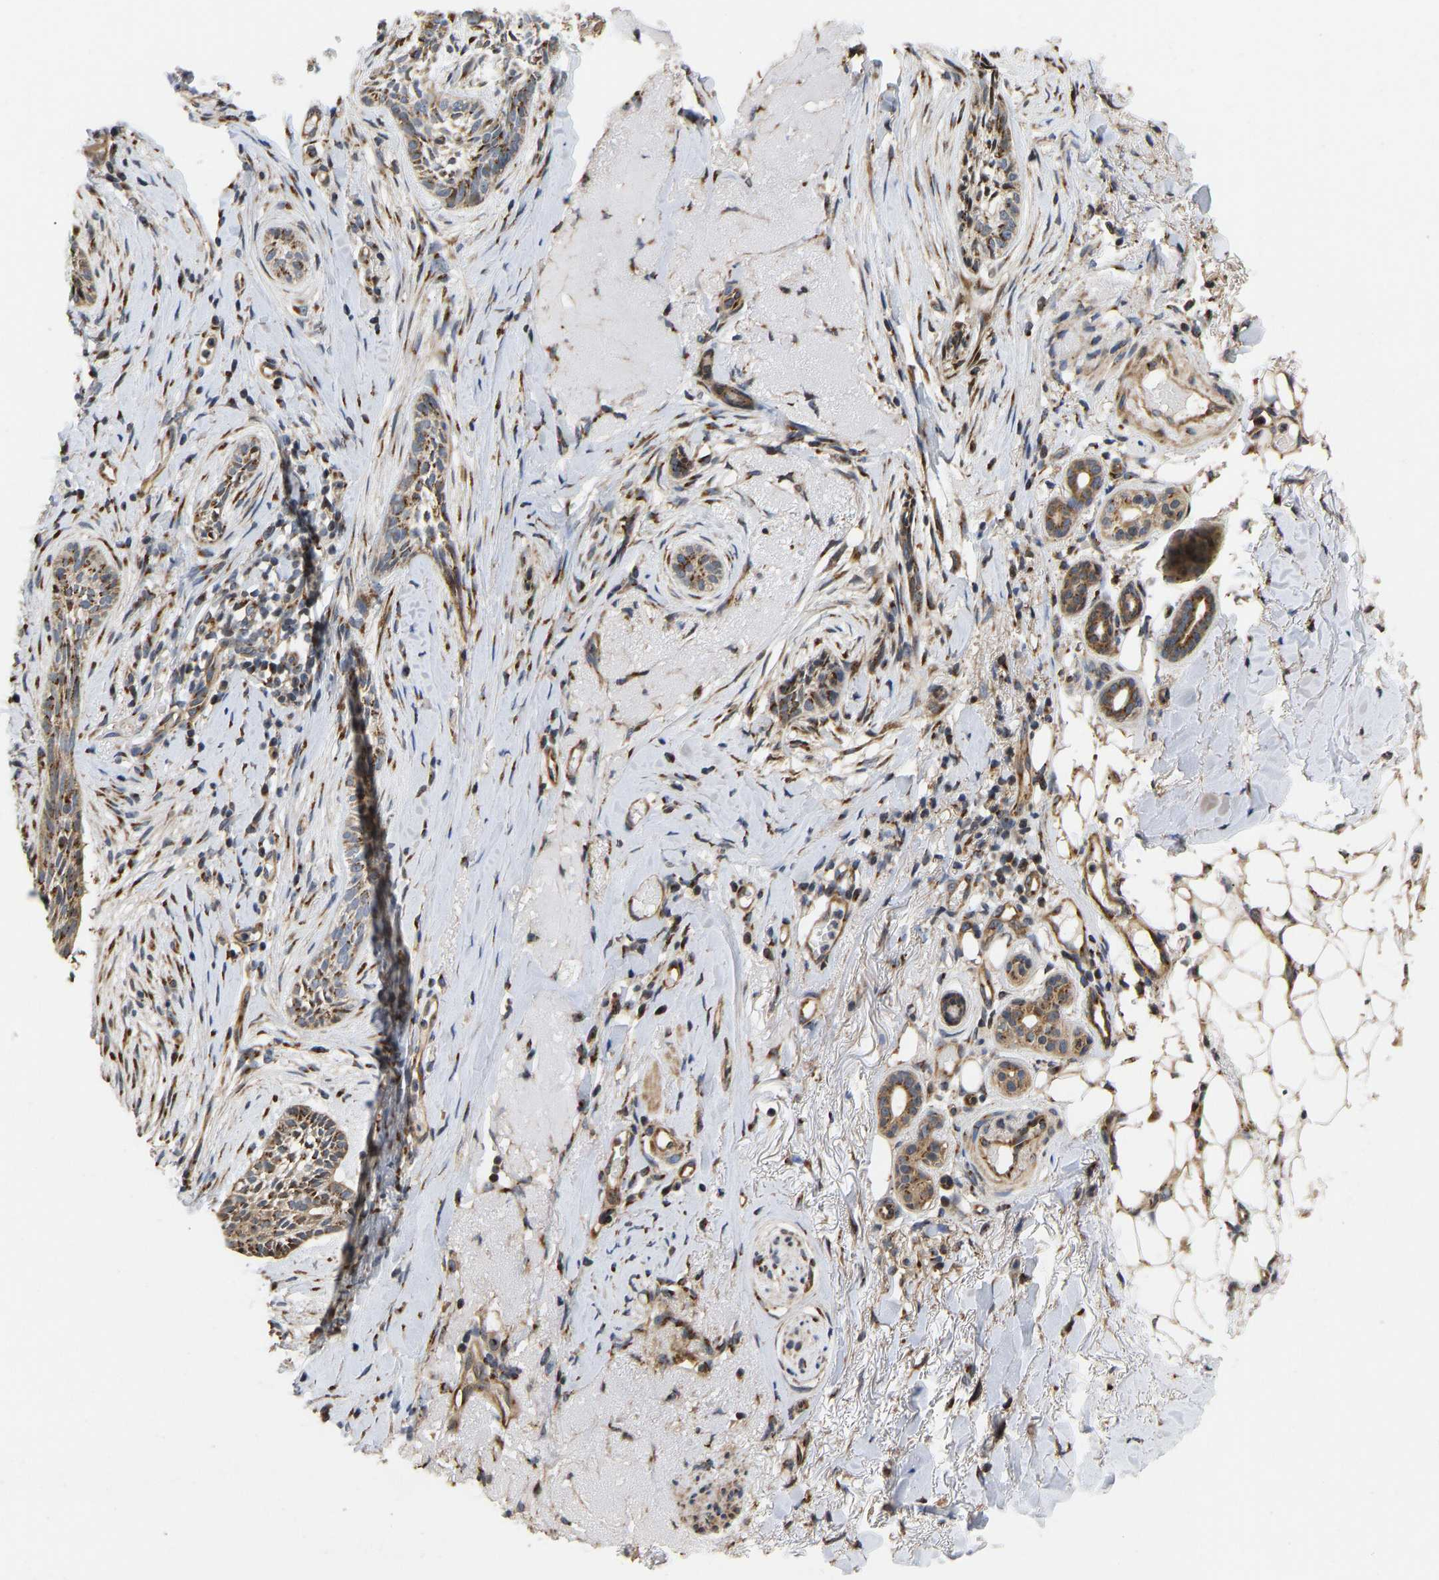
{"staining": {"intensity": "moderate", "quantity": ">75%", "location": "cytoplasmic/membranous"}, "tissue": "skin cancer", "cell_type": "Tumor cells", "image_type": "cancer", "snomed": [{"axis": "morphology", "description": "Basal cell carcinoma"}, {"axis": "topography", "description": "Skin"}], "caption": "An image of basal cell carcinoma (skin) stained for a protein reveals moderate cytoplasmic/membranous brown staining in tumor cells. Ihc stains the protein of interest in brown and the nuclei are stained blue.", "gene": "YIPF4", "patient": {"sex": "female", "age": 88}}